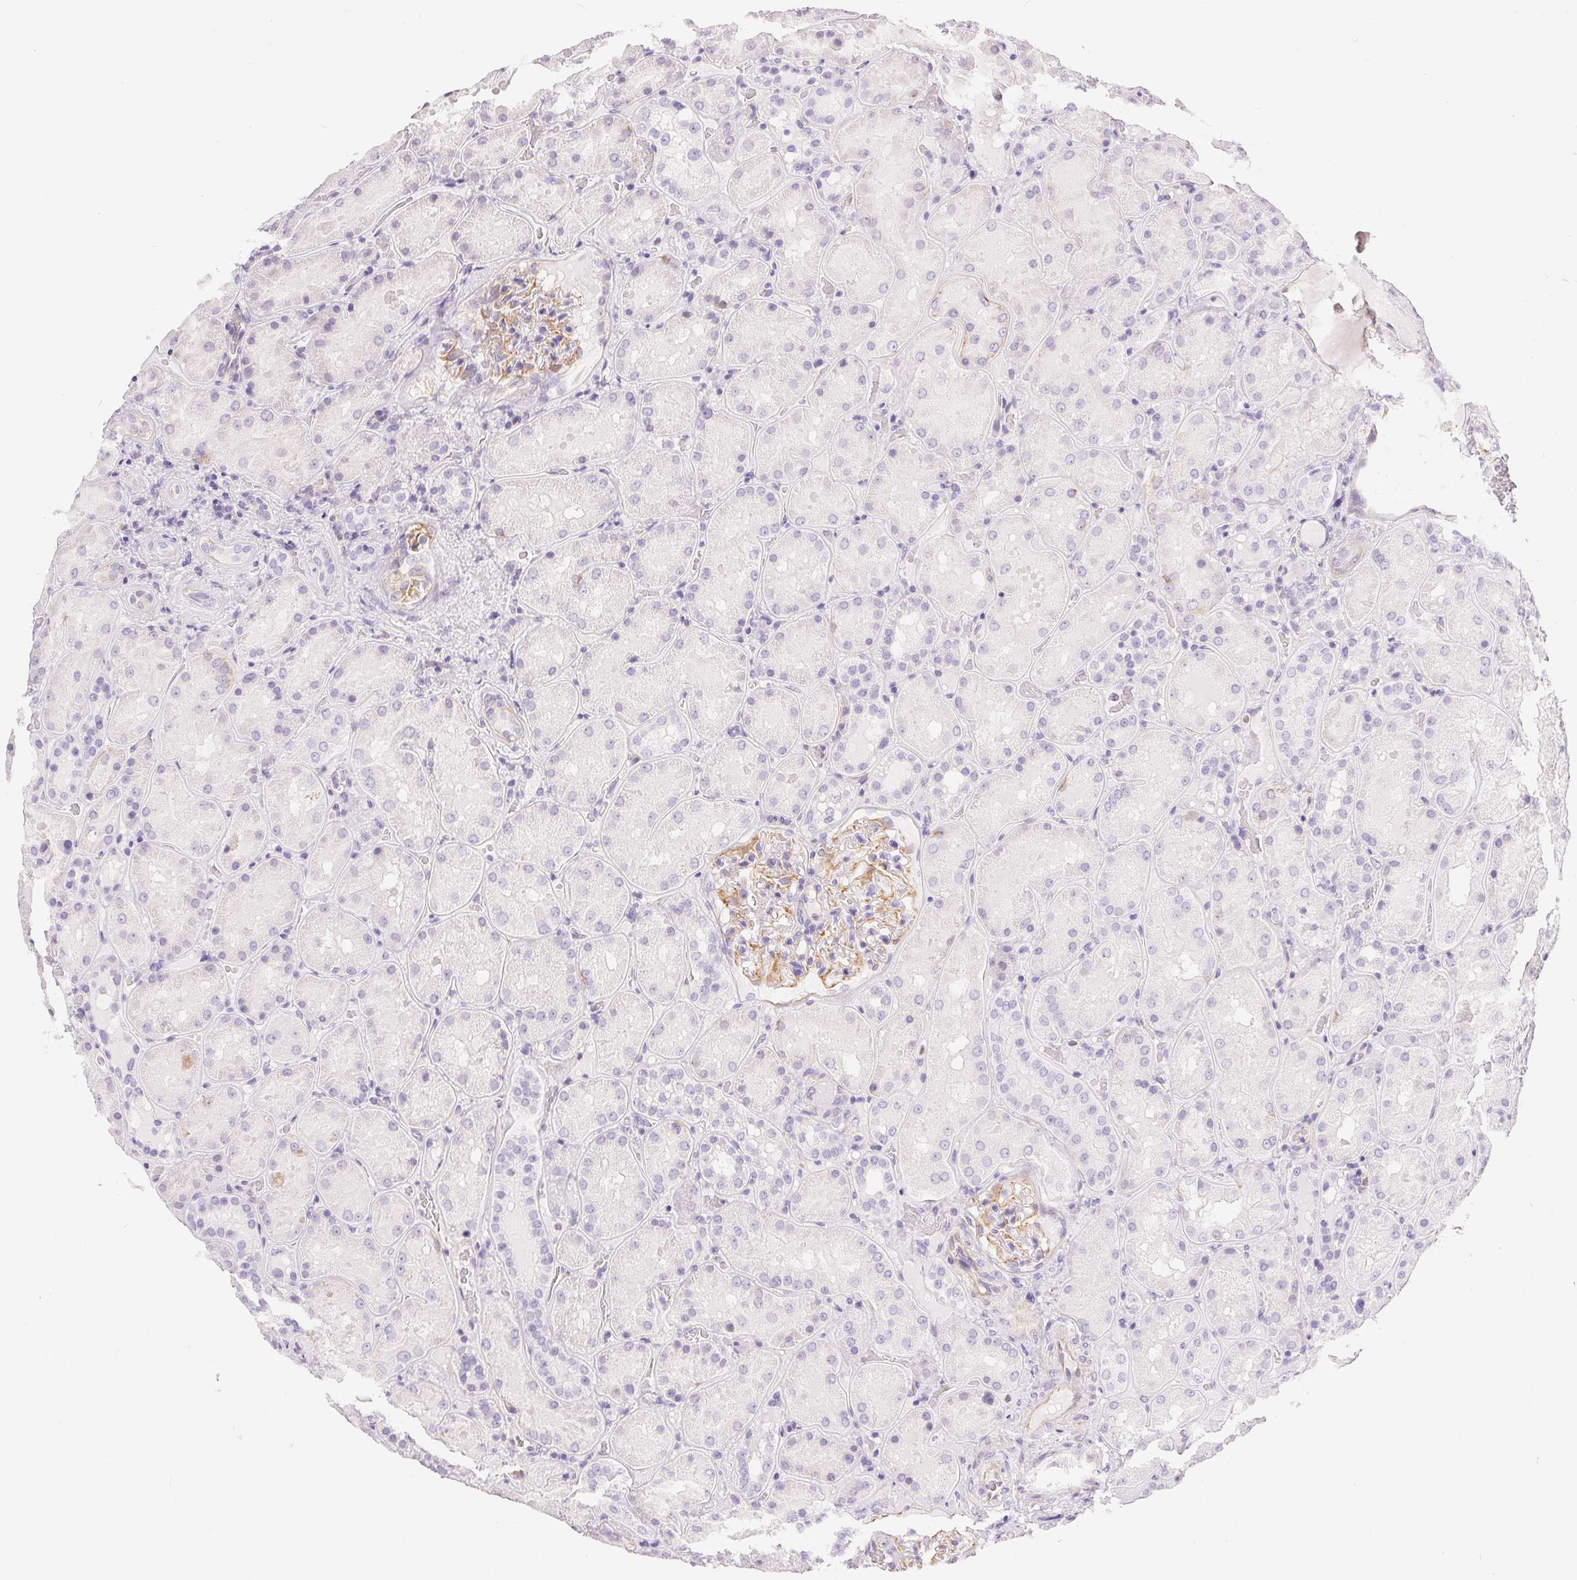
{"staining": {"intensity": "negative", "quantity": "none", "location": "none"}, "tissue": "kidney", "cell_type": "Cells in glomeruli", "image_type": "normal", "snomed": [{"axis": "morphology", "description": "Normal tissue, NOS"}, {"axis": "topography", "description": "Kidney"}], "caption": "This micrograph is of benign kidney stained with immunohistochemistry (IHC) to label a protein in brown with the nuclei are counter-stained blue. There is no expression in cells in glomeruli. (DAB (3,3'-diaminobenzidine) IHC, high magnification).", "gene": "GFAP", "patient": {"sex": "male", "age": 73}}